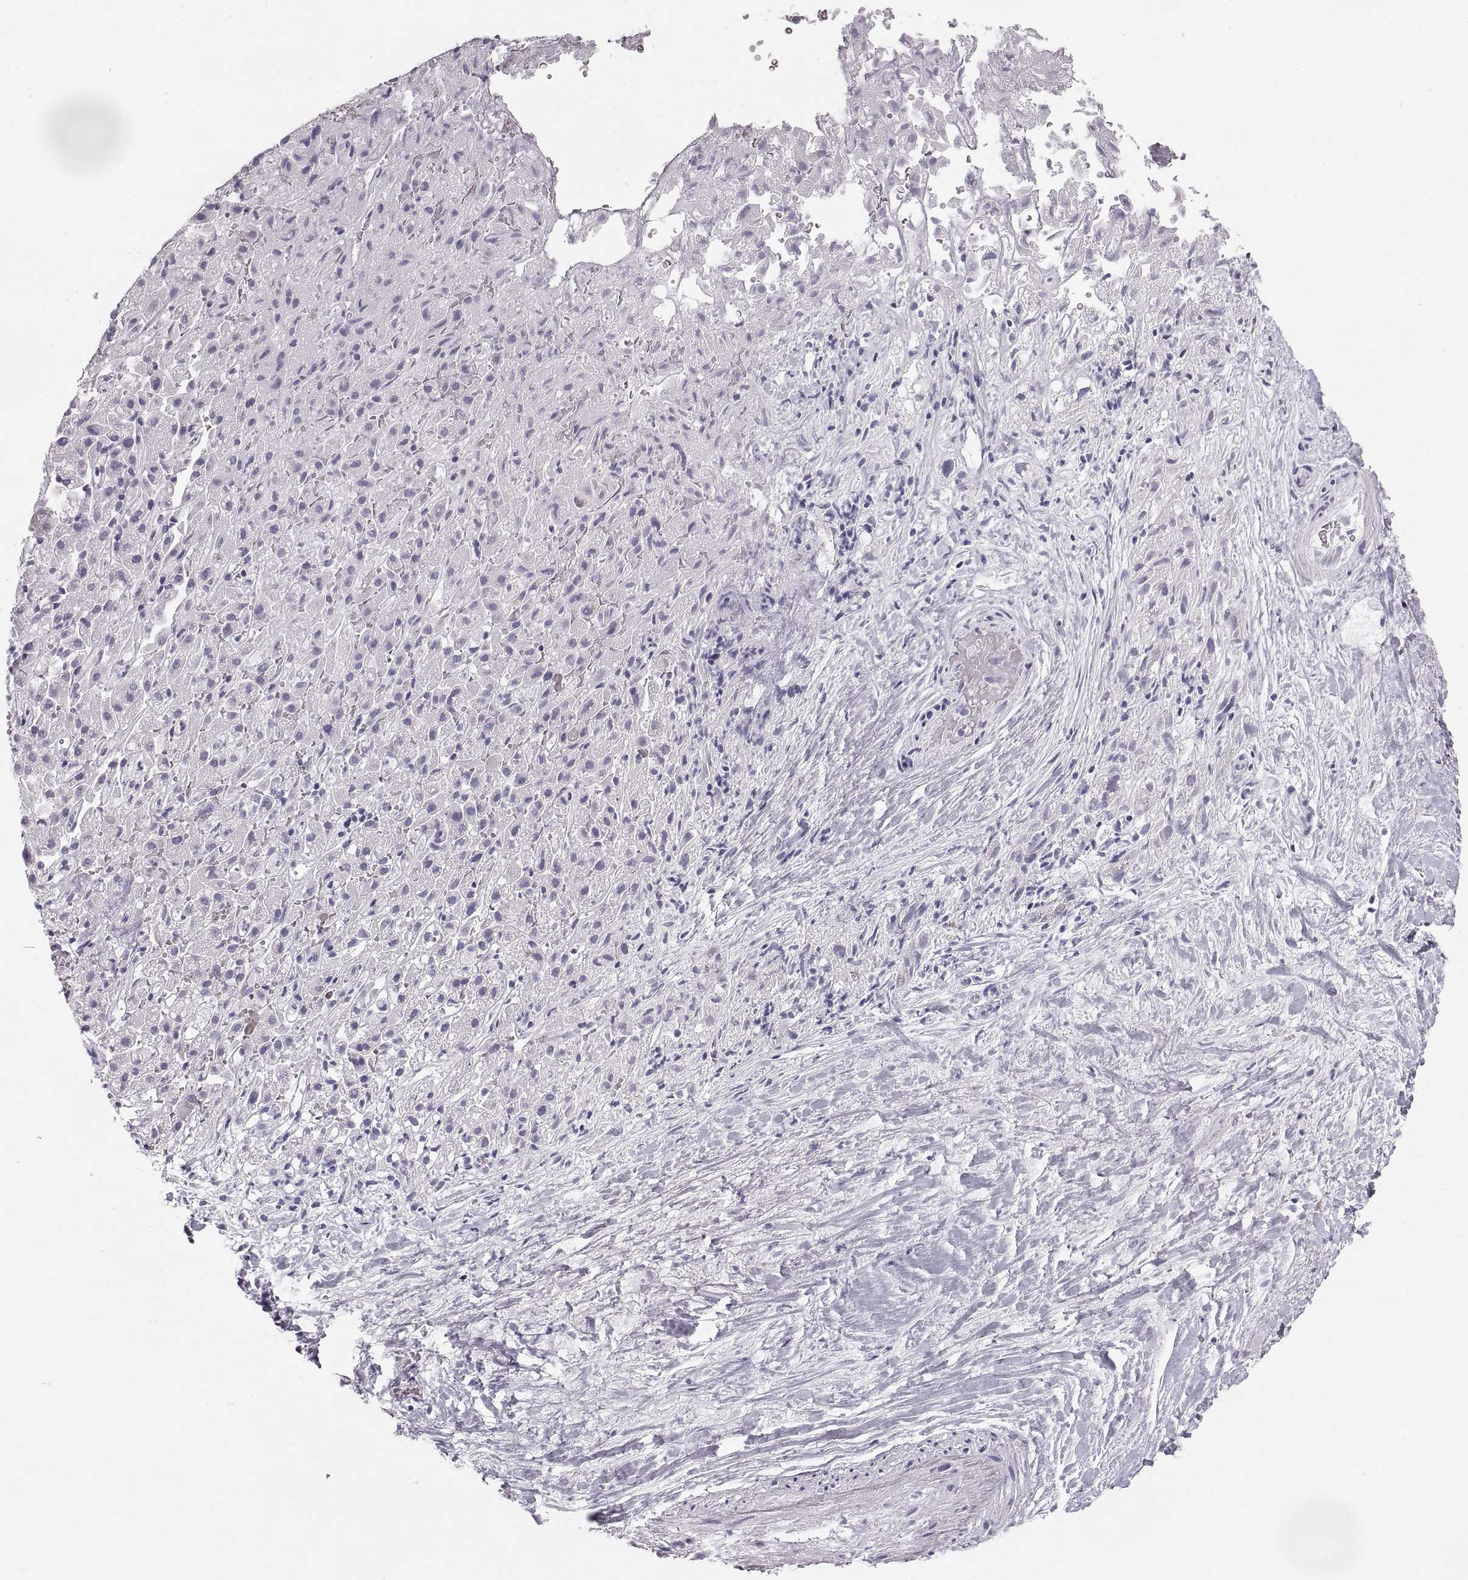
{"staining": {"intensity": "negative", "quantity": "none", "location": "none"}, "tissue": "liver cancer", "cell_type": "Tumor cells", "image_type": "cancer", "snomed": [{"axis": "morphology", "description": "Cholangiocarcinoma"}, {"axis": "topography", "description": "Liver"}], "caption": "DAB (3,3'-diaminobenzidine) immunohistochemical staining of liver cholangiocarcinoma reveals no significant expression in tumor cells.", "gene": "CRYAA", "patient": {"sex": "female", "age": 52}}